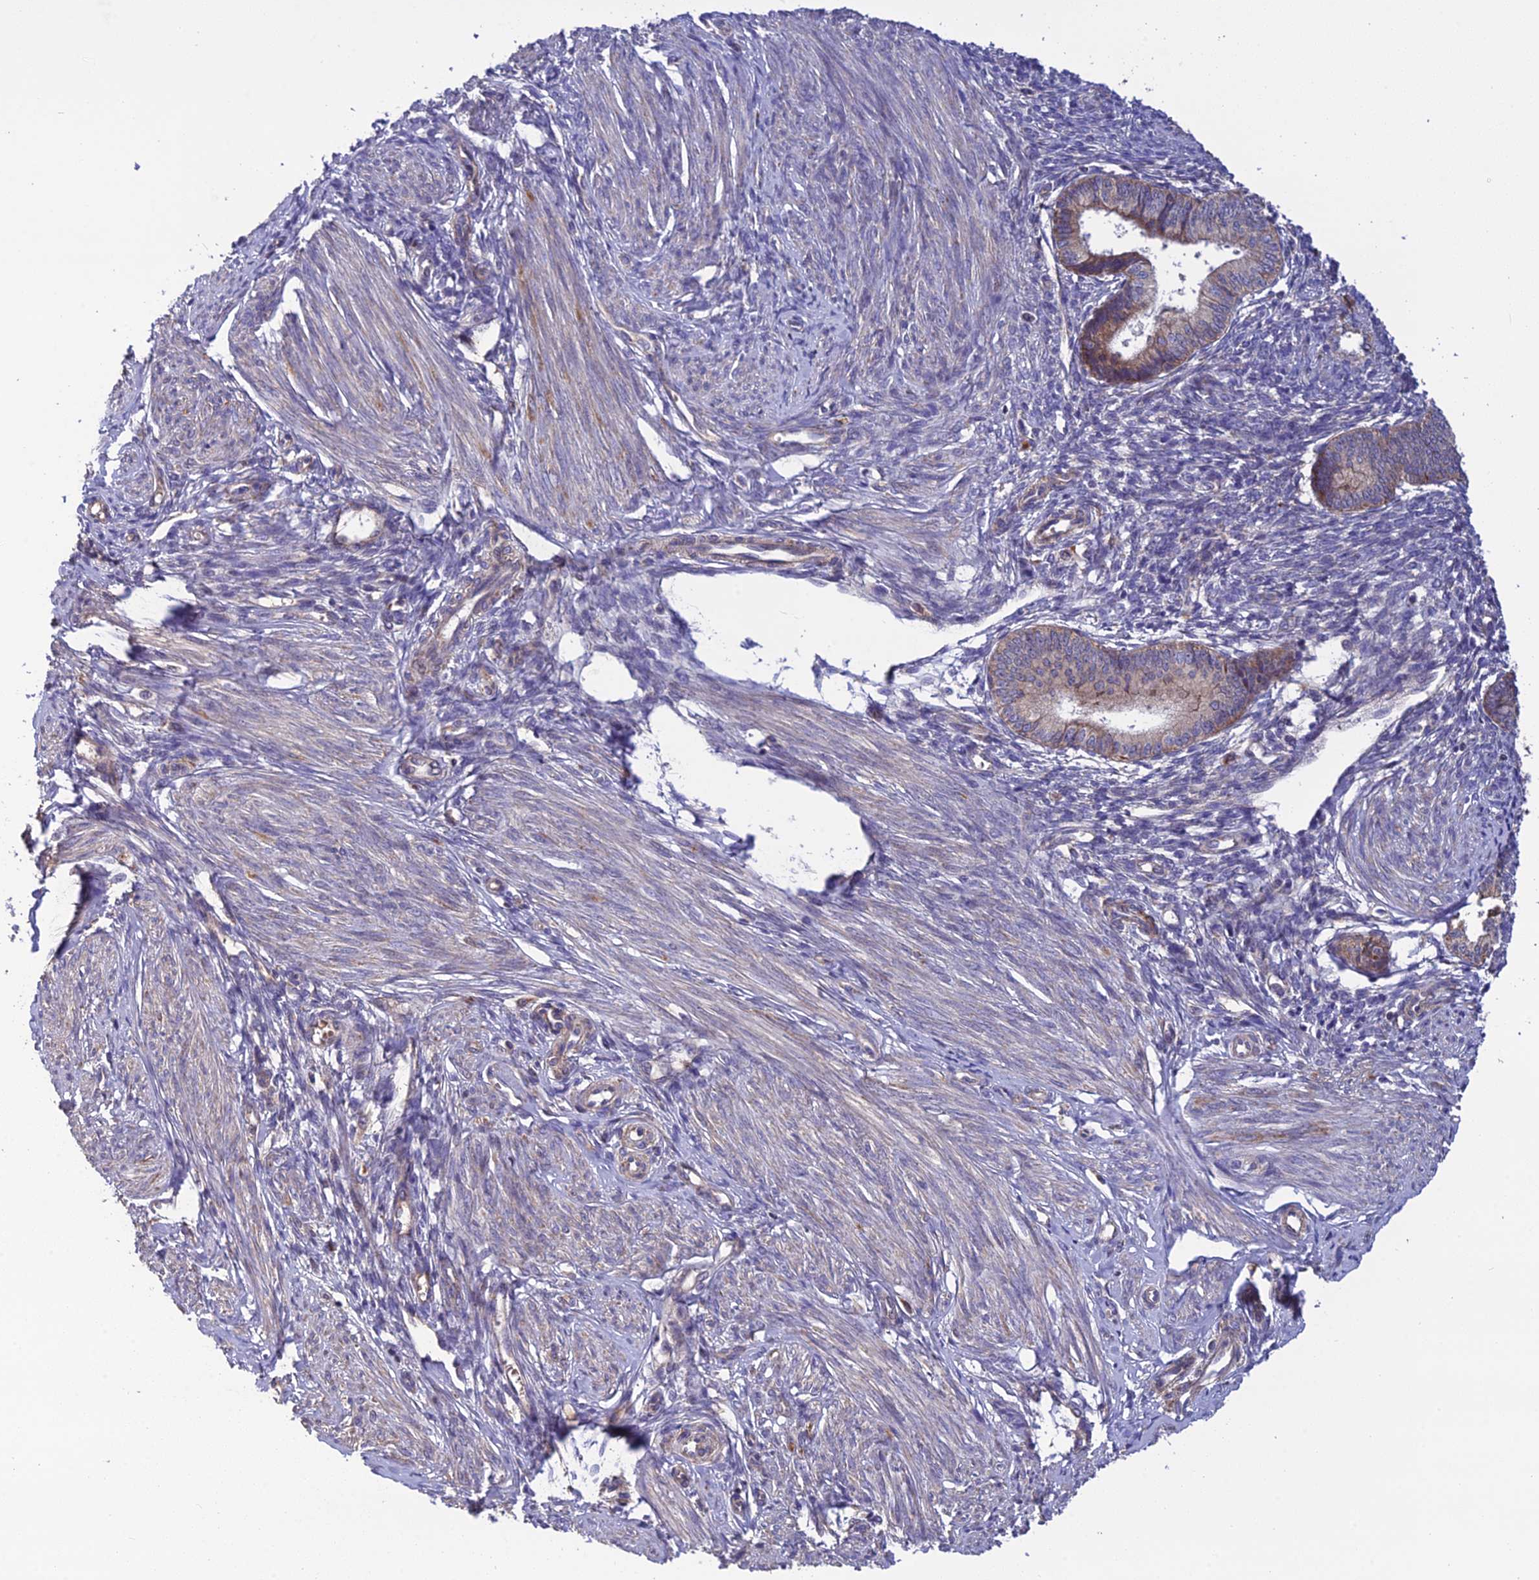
{"staining": {"intensity": "weak", "quantity": "<25%", "location": "cytoplasmic/membranous"}, "tissue": "endometrium", "cell_type": "Cells in endometrial stroma", "image_type": "normal", "snomed": [{"axis": "morphology", "description": "Normal tissue, NOS"}, {"axis": "topography", "description": "Endometrium"}], "caption": "Human endometrium stained for a protein using immunohistochemistry (IHC) exhibits no expression in cells in endometrial stroma.", "gene": "PZP", "patient": {"sex": "female", "age": 46}}